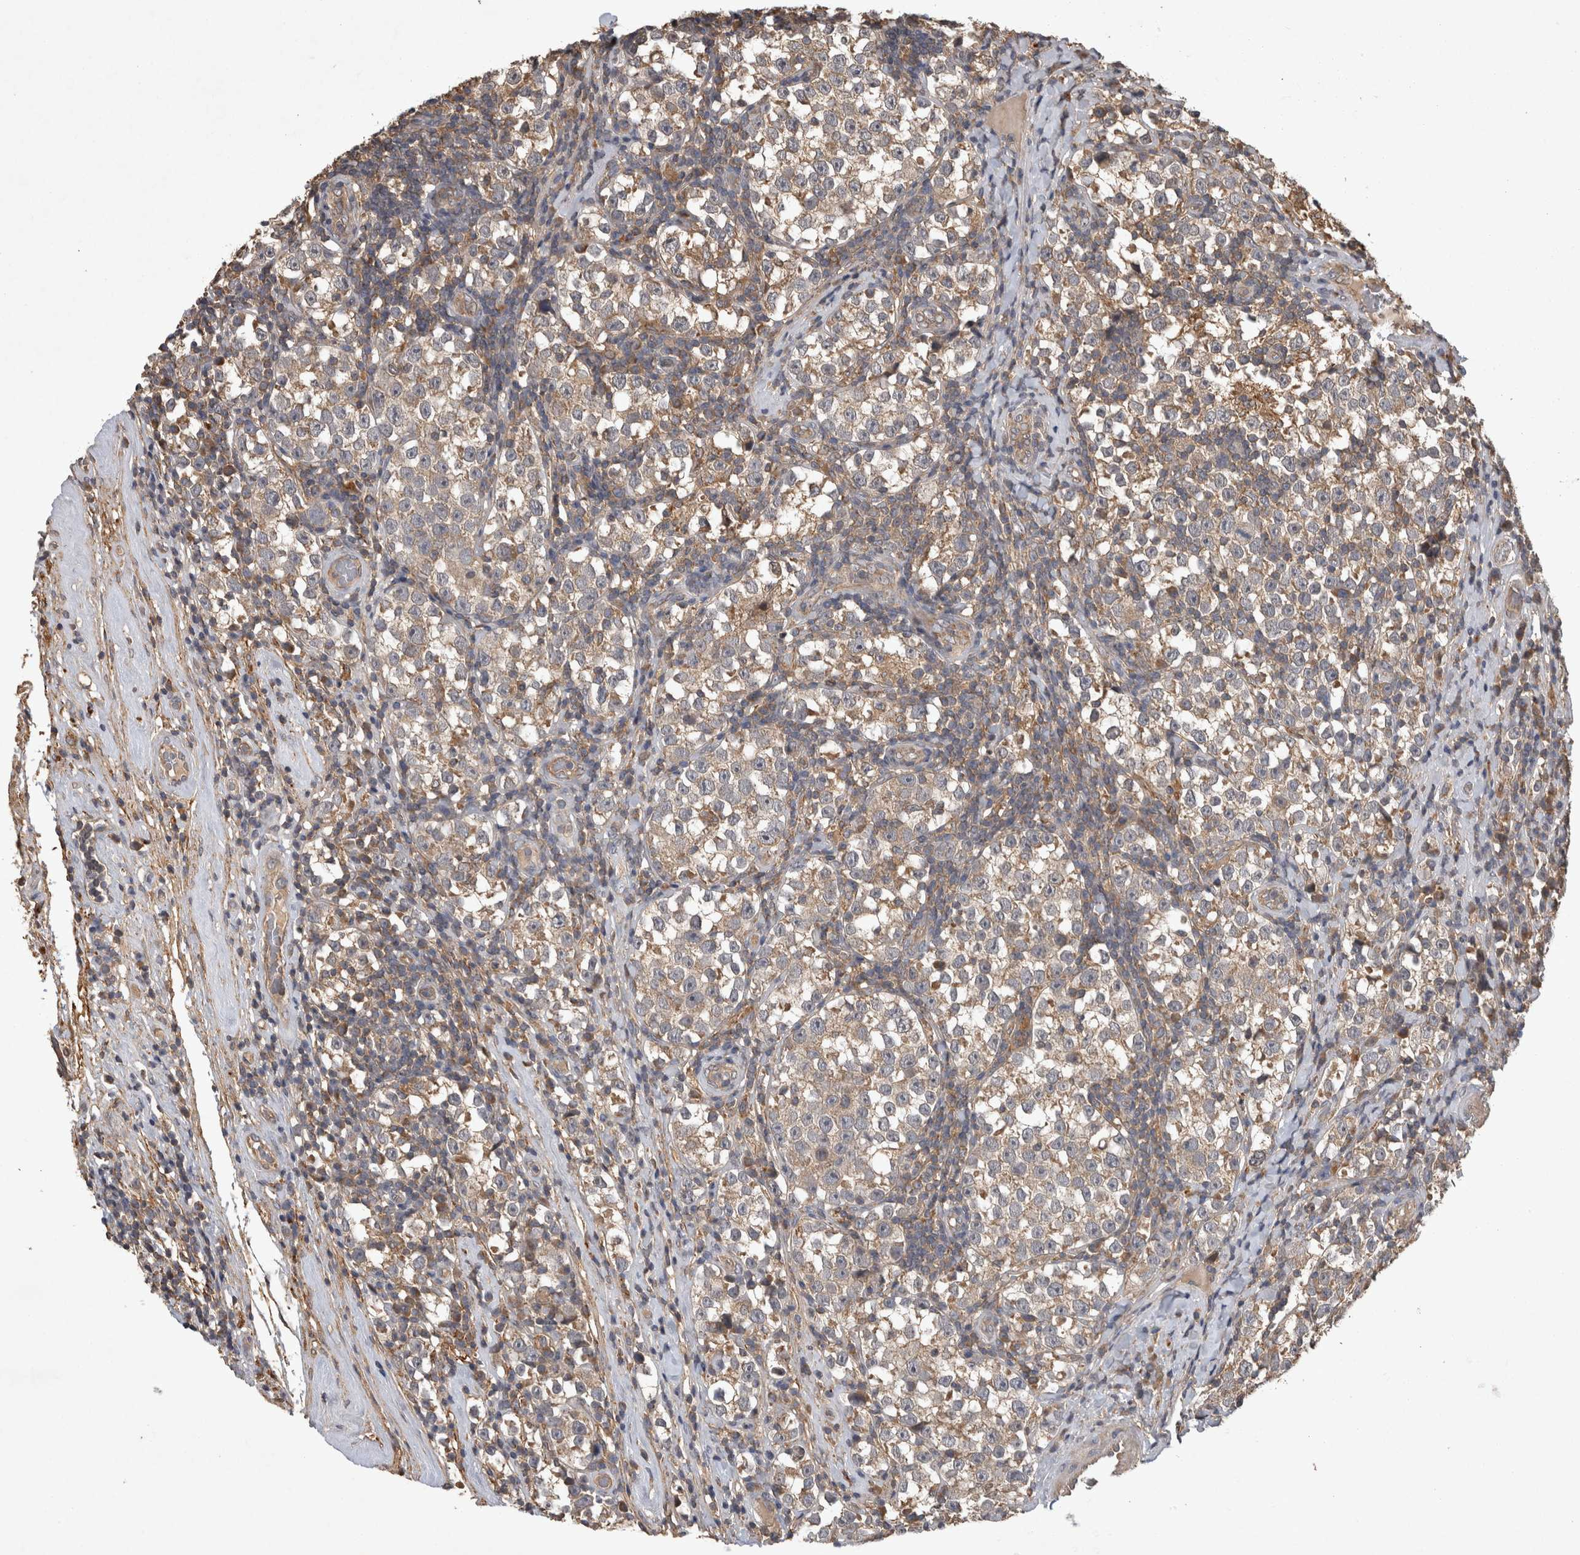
{"staining": {"intensity": "weak", "quantity": ">75%", "location": "cytoplasmic/membranous"}, "tissue": "testis cancer", "cell_type": "Tumor cells", "image_type": "cancer", "snomed": [{"axis": "morphology", "description": "Normal tissue, NOS"}, {"axis": "morphology", "description": "Seminoma, NOS"}, {"axis": "topography", "description": "Testis"}], "caption": "Immunohistochemical staining of testis seminoma displays low levels of weak cytoplasmic/membranous protein positivity in about >75% of tumor cells.", "gene": "TRMT61B", "patient": {"sex": "male", "age": 43}}